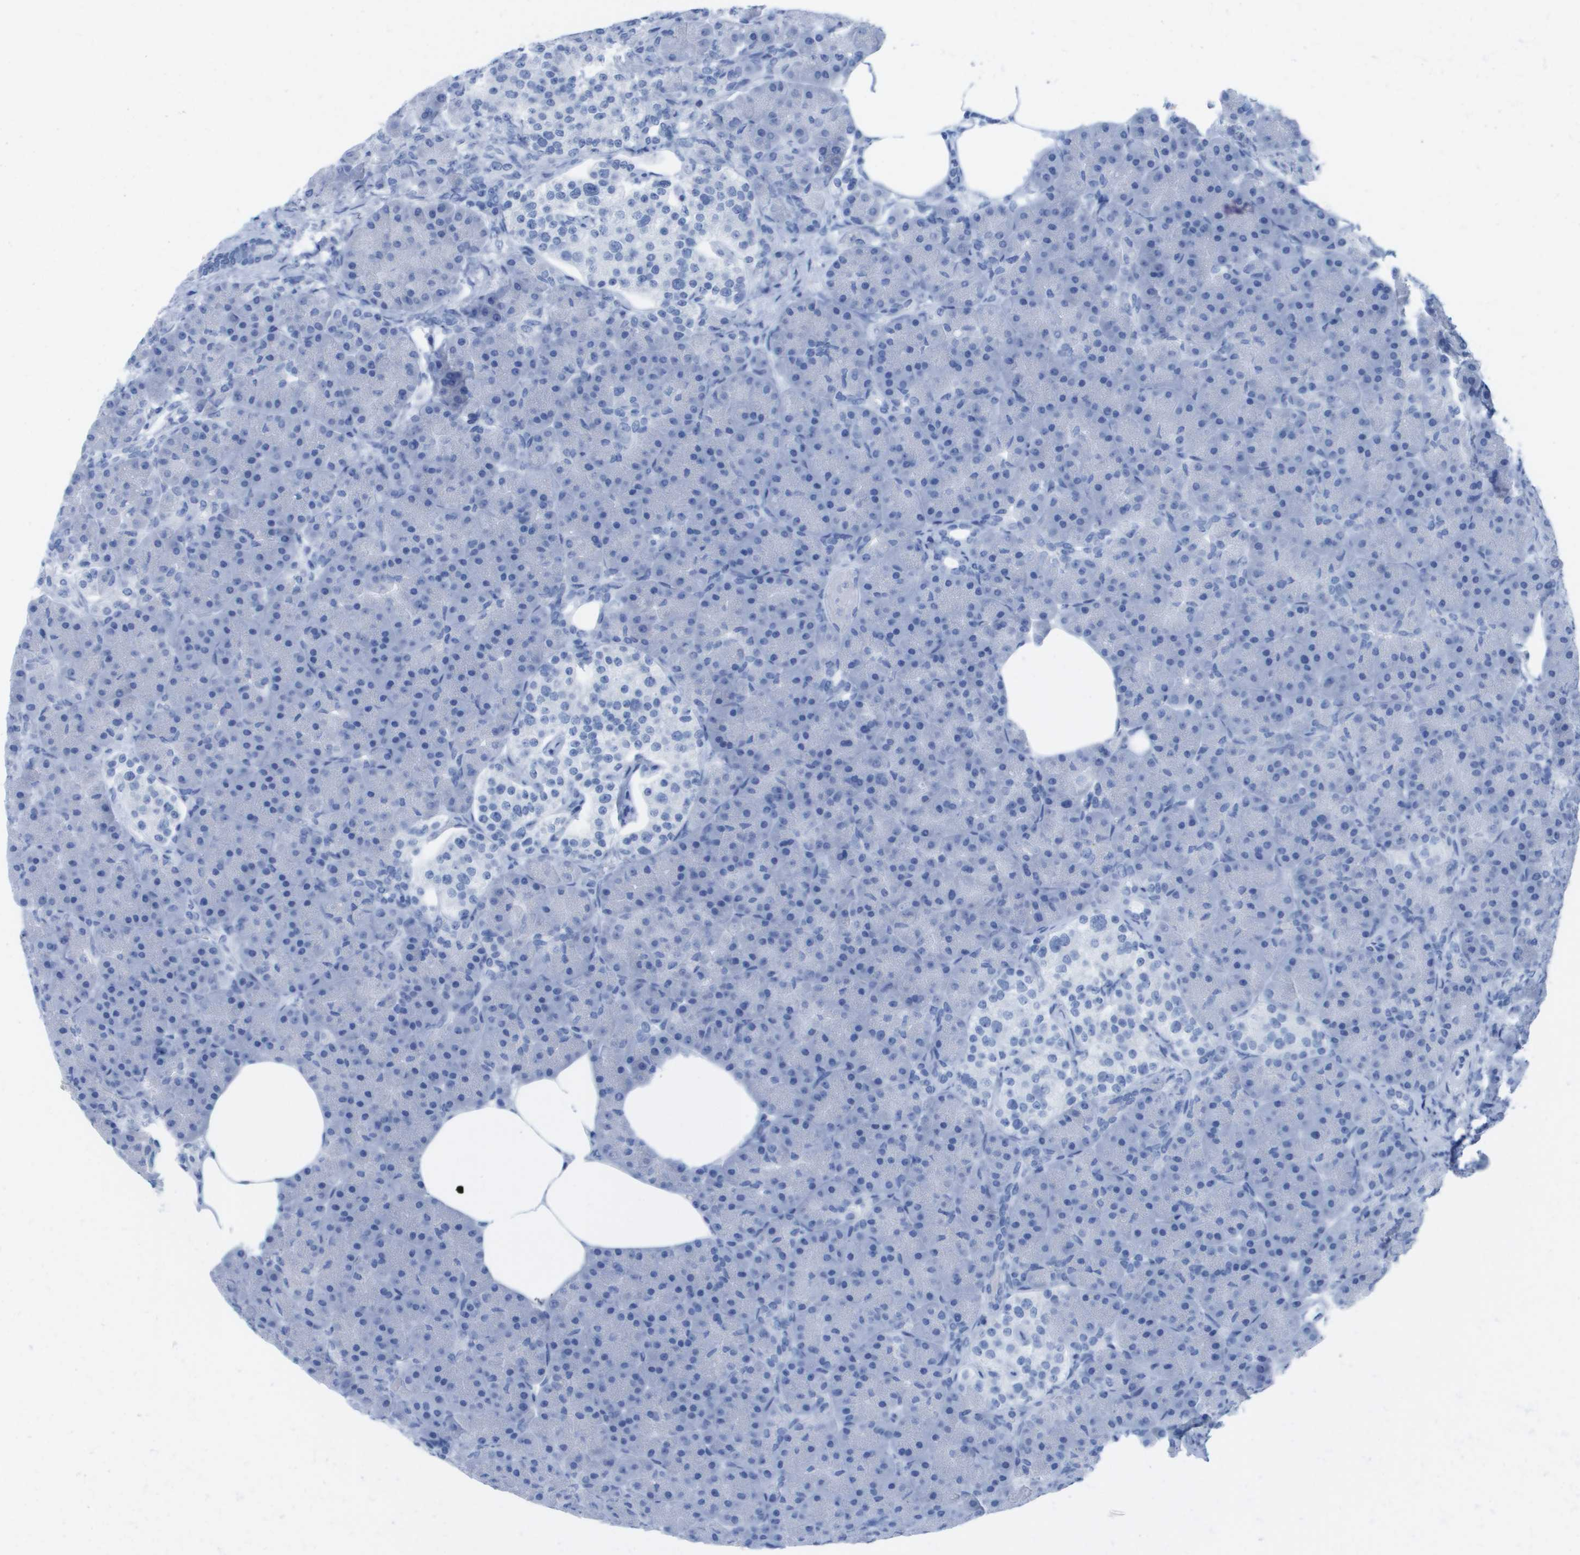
{"staining": {"intensity": "negative", "quantity": "none", "location": "none"}, "tissue": "pancreas", "cell_type": "Exocrine glandular cells", "image_type": "normal", "snomed": [{"axis": "morphology", "description": "Normal tissue, NOS"}, {"axis": "topography", "description": "Pancreas"}], "caption": "A high-resolution image shows IHC staining of unremarkable pancreas, which displays no significant positivity in exocrine glandular cells.", "gene": "KCNA3", "patient": {"sex": "female", "age": 70}}